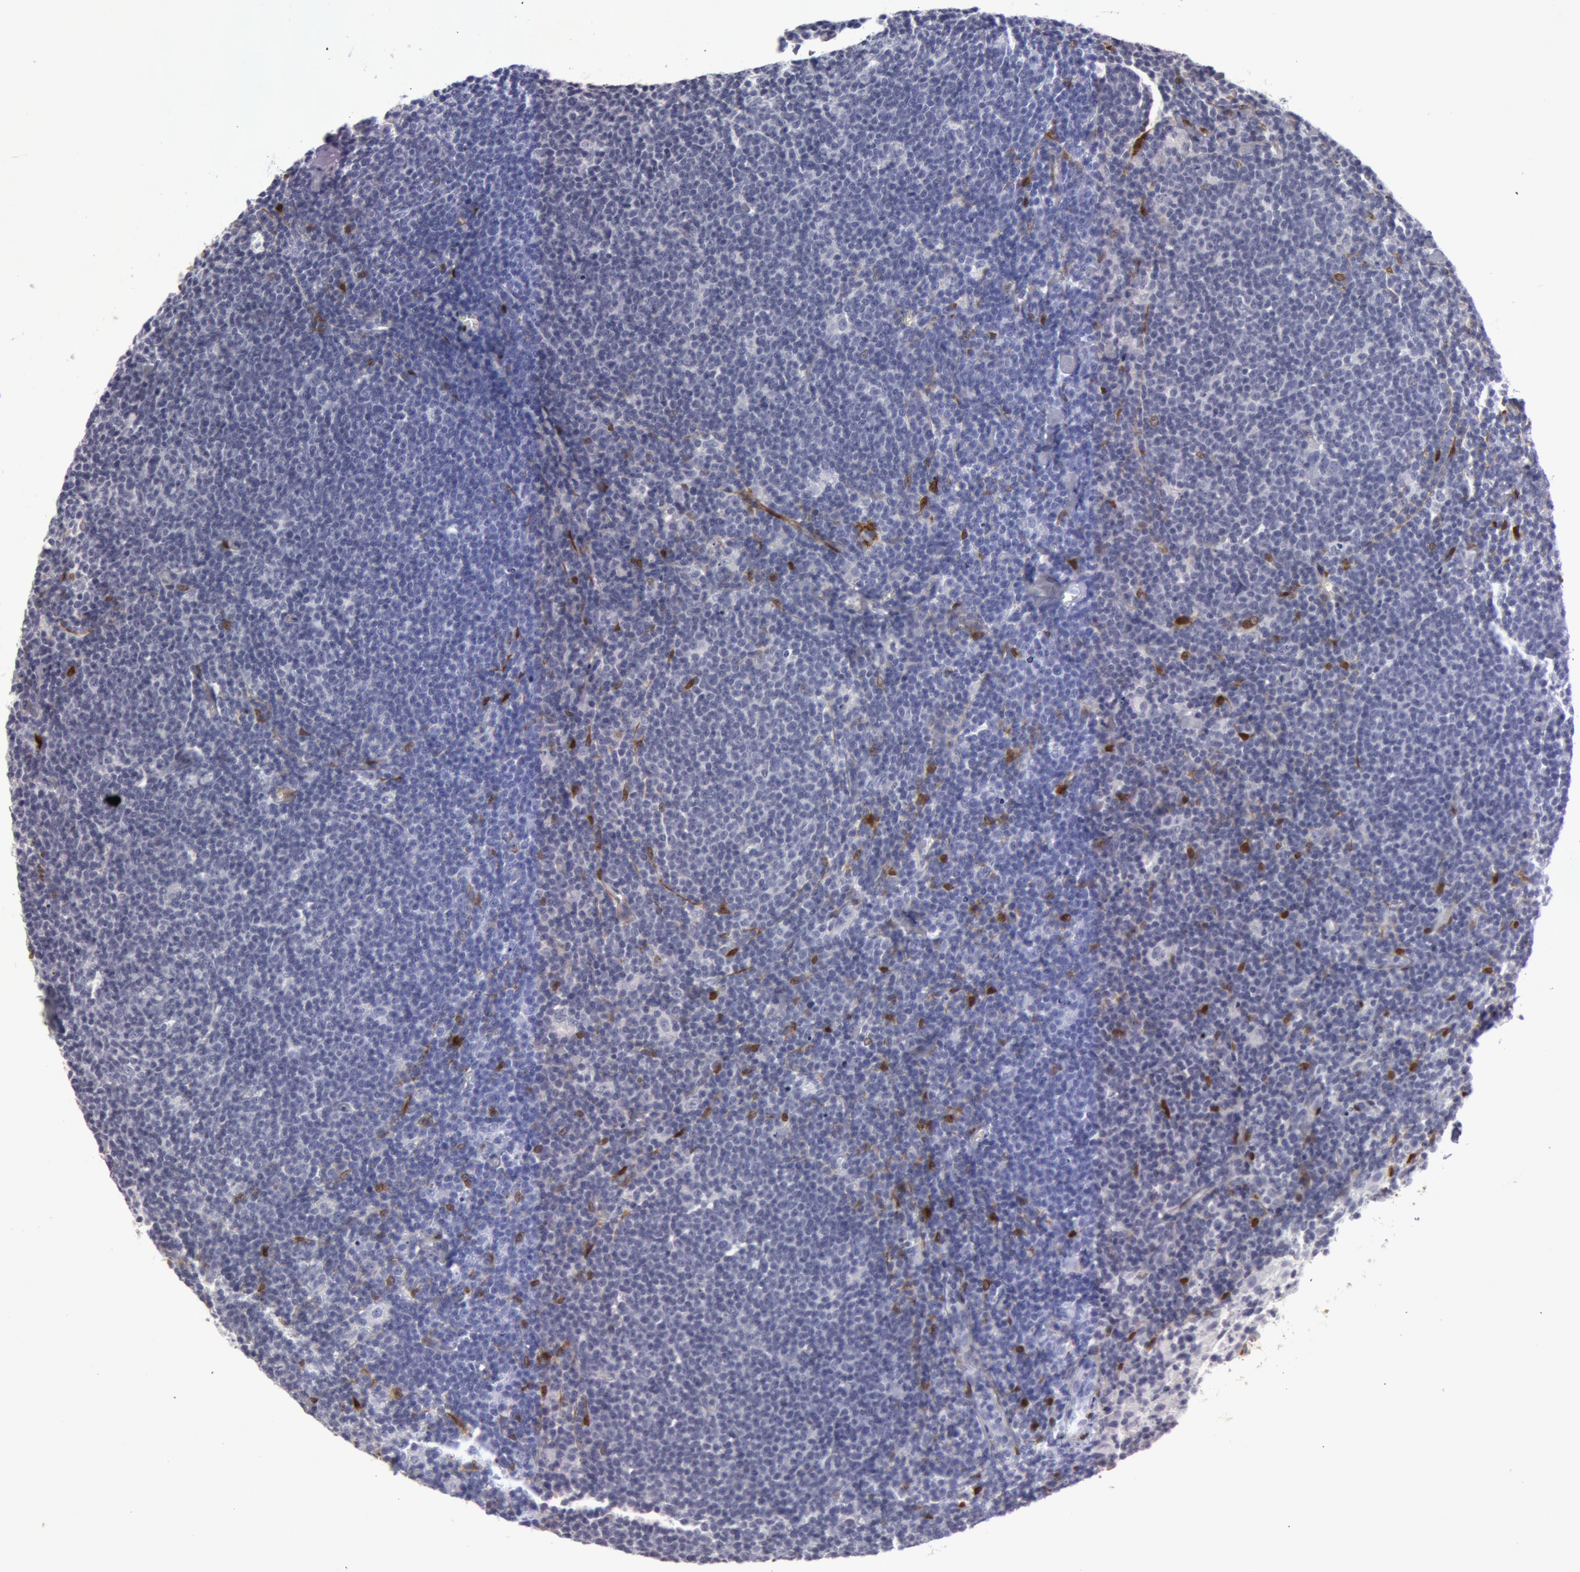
{"staining": {"intensity": "moderate", "quantity": "<25%", "location": "cytoplasmic/membranous"}, "tissue": "lymphoma", "cell_type": "Tumor cells", "image_type": "cancer", "snomed": [{"axis": "morphology", "description": "Malignant lymphoma, non-Hodgkin's type, Low grade"}, {"axis": "topography", "description": "Lymph node"}], "caption": "The photomicrograph demonstrates a brown stain indicating the presence of a protein in the cytoplasmic/membranous of tumor cells in lymphoma.", "gene": "TAGLN", "patient": {"sex": "male", "age": 65}}